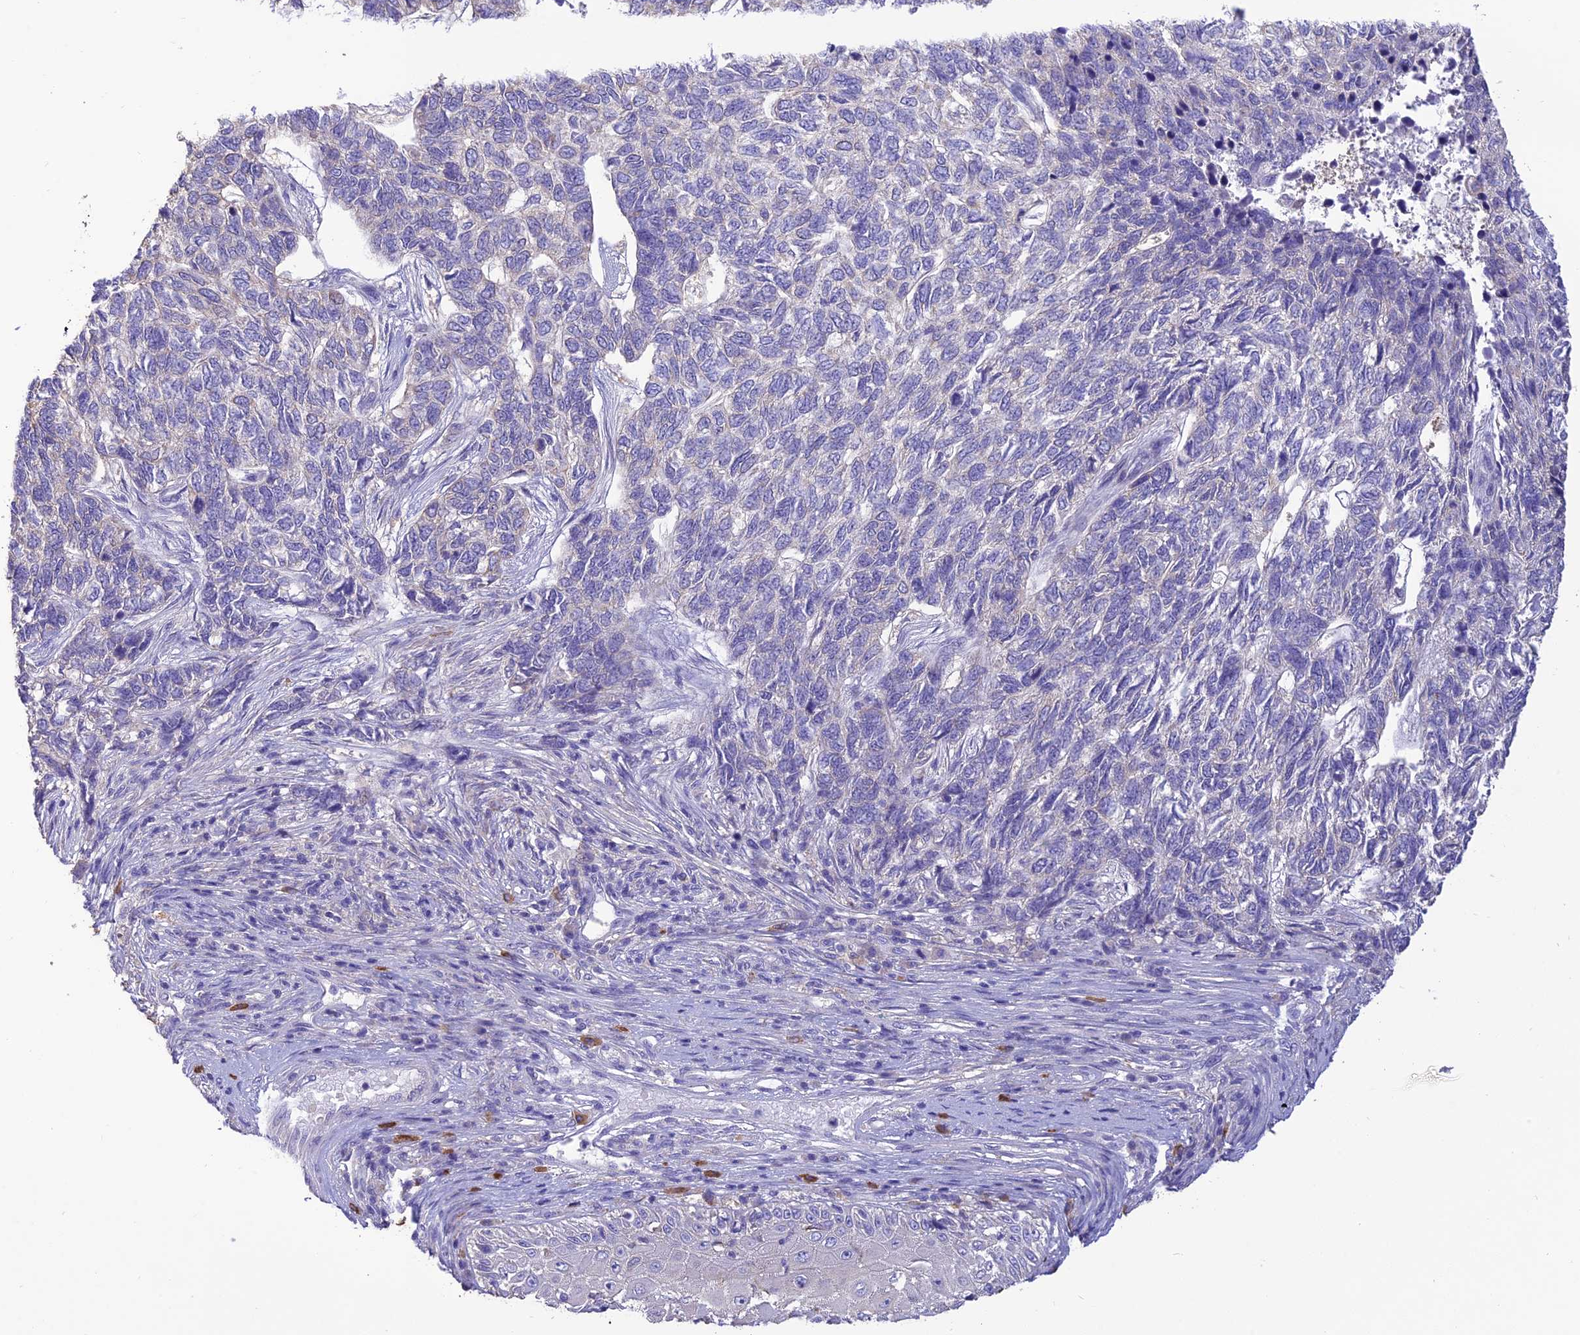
{"staining": {"intensity": "negative", "quantity": "none", "location": "none"}, "tissue": "skin cancer", "cell_type": "Tumor cells", "image_type": "cancer", "snomed": [{"axis": "morphology", "description": "Basal cell carcinoma"}, {"axis": "topography", "description": "Skin"}], "caption": "Micrograph shows no protein expression in tumor cells of basal cell carcinoma (skin) tissue.", "gene": "SFT2D2", "patient": {"sex": "female", "age": 65}}